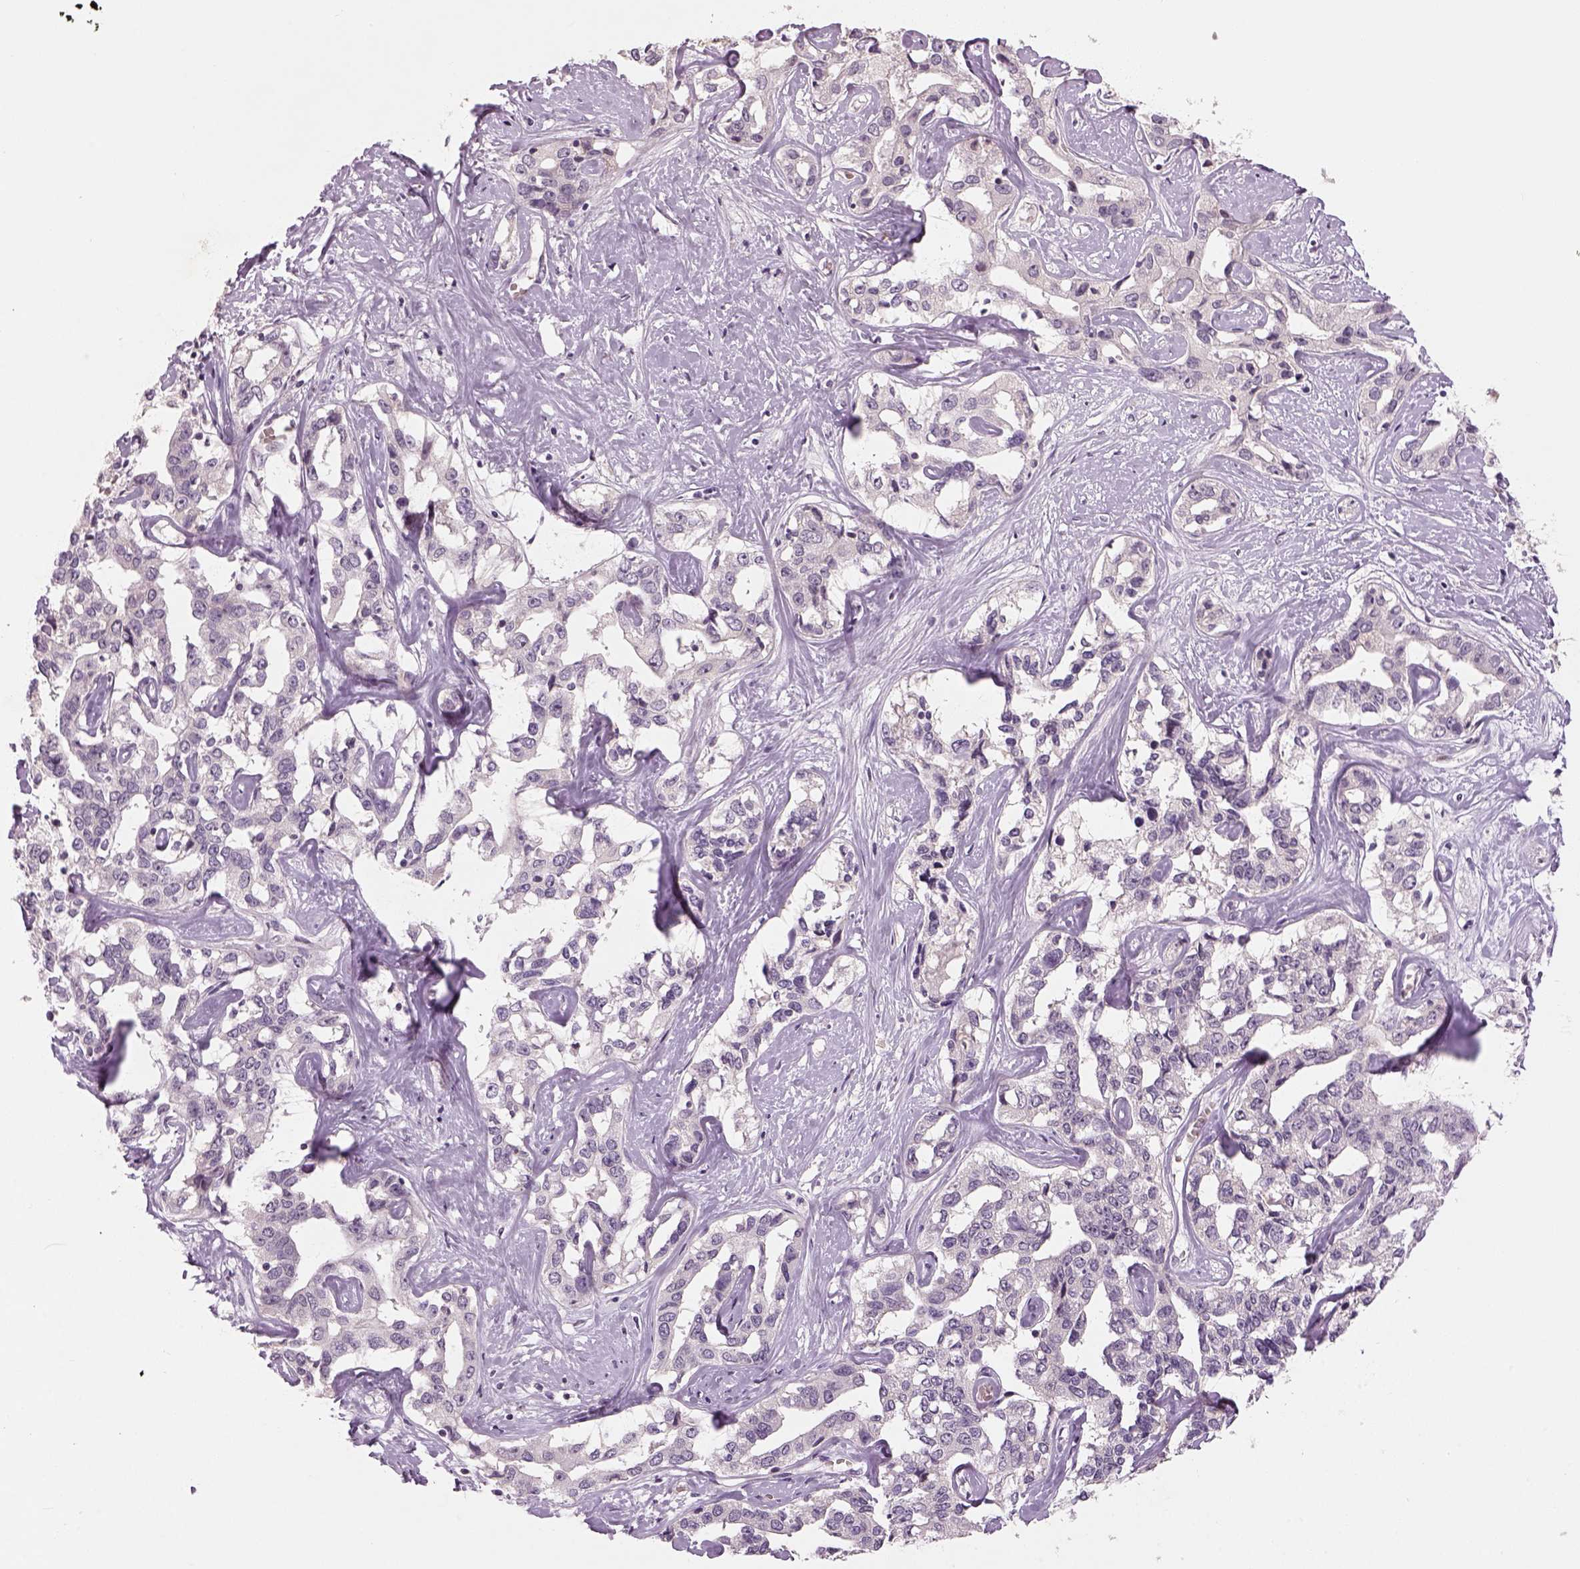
{"staining": {"intensity": "negative", "quantity": "none", "location": "none"}, "tissue": "liver cancer", "cell_type": "Tumor cells", "image_type": "cancer", "snomed": [{"axis": "morphology", "description": "Cholangiocarcinoma"}, {"axis": "topography", "description": "Liver"}], "caption": "IHC micrograph of neoplastic tissue: human liver cancer stained with DAB exhibits no significant protein expression in tumor cells.", "gene": "GDNF", "patient": {"sex": "male", "age": 59}}